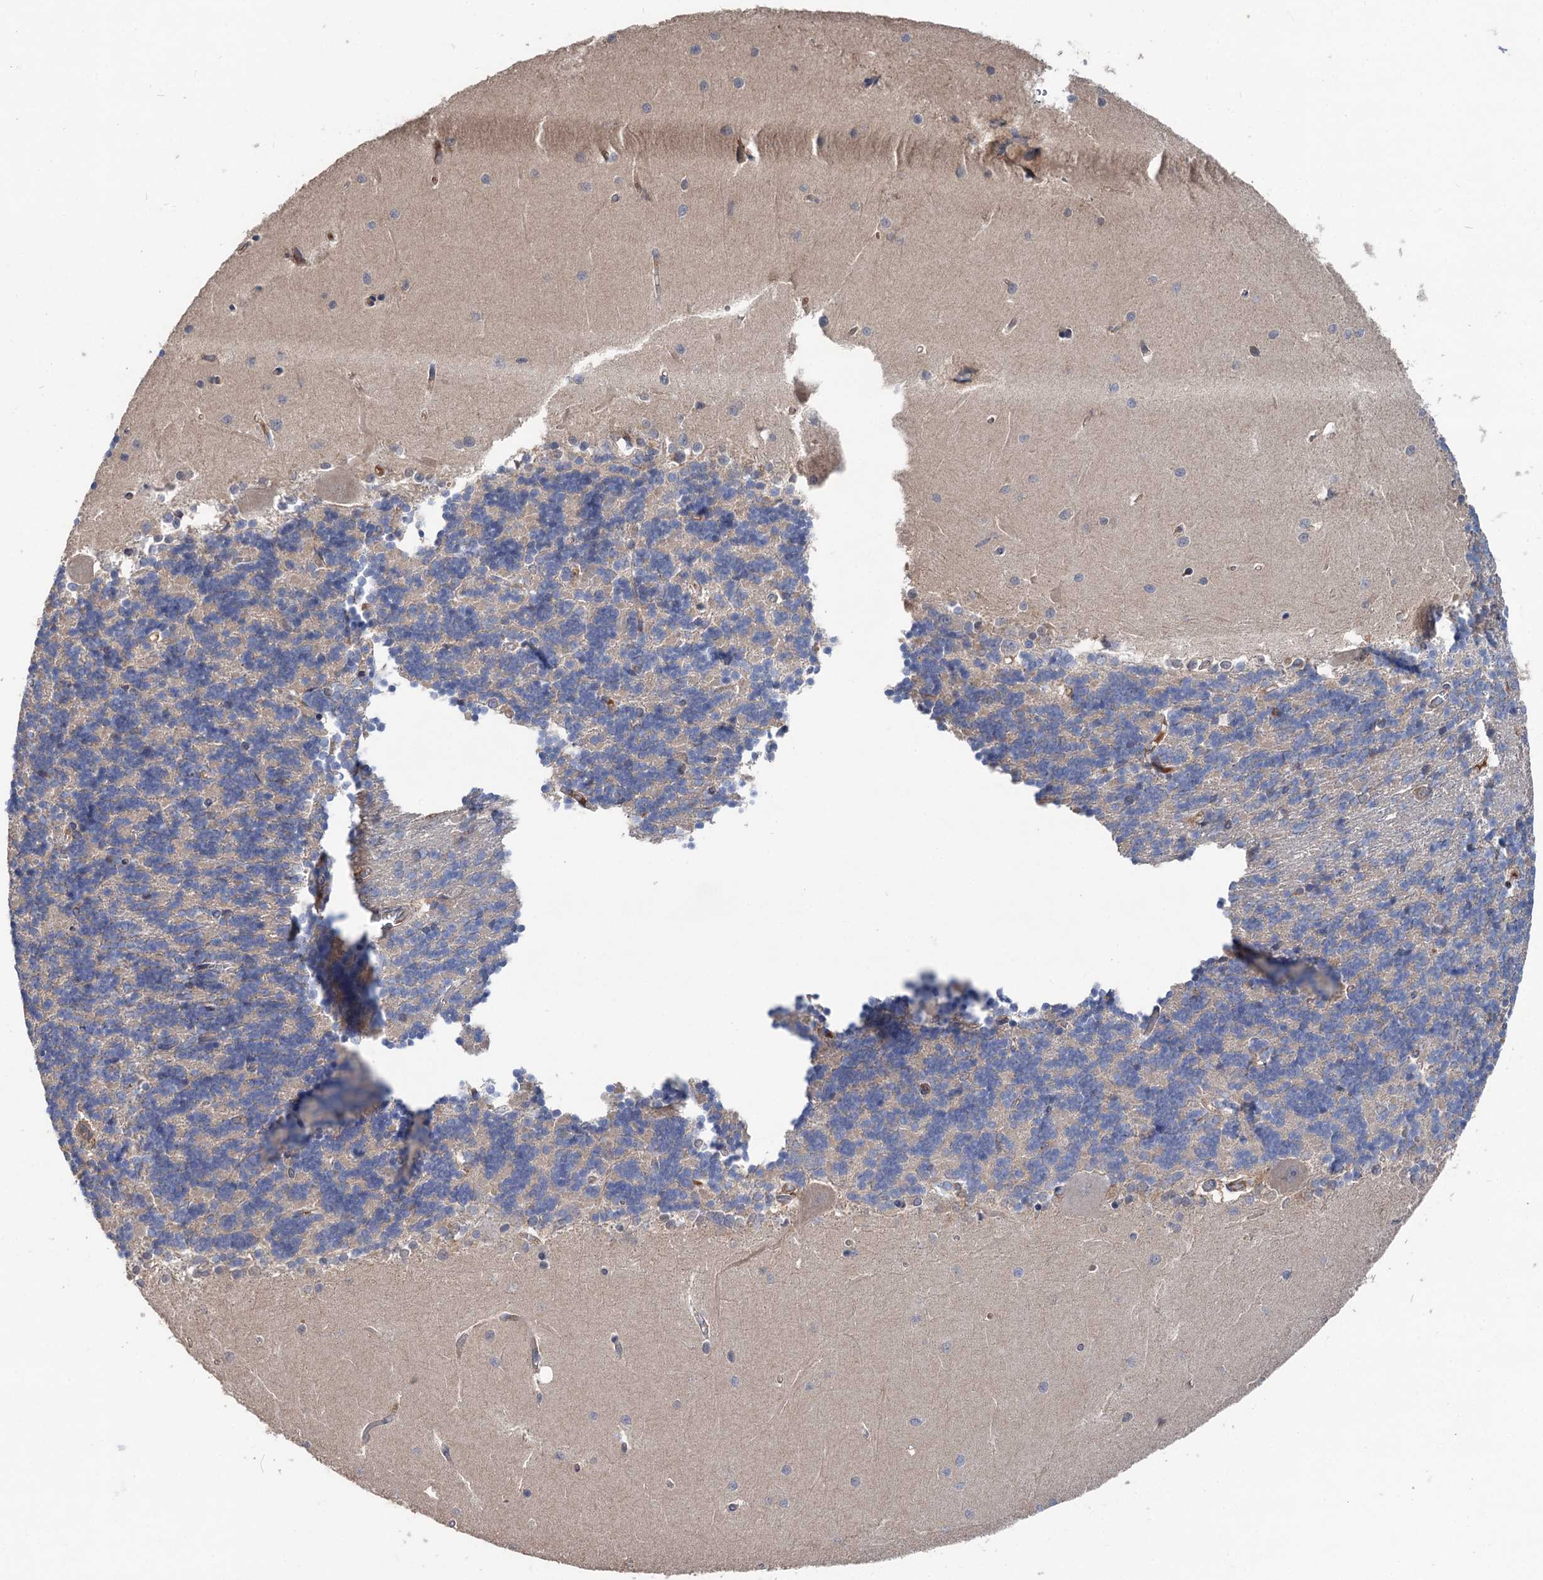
{"staining": {"intensity": "negative", "quantity": "none", "location": "none"}, "tissue": "cerebellum", "cell_type": "Cells in granular layer", "image_type": "normal", "snomed": [{"axis": "morphology", "description": "Normal tissue, NOS"}, {"axis": "topography", "description": "Cerebellum"}], "caption": "DAB immunohistochemical staining of unremarkable cerebellum exhibits no significant positivity in cells in granular layer.", "gene": "NUDCD2", "patient": {"sex": "male", "age": 37}}